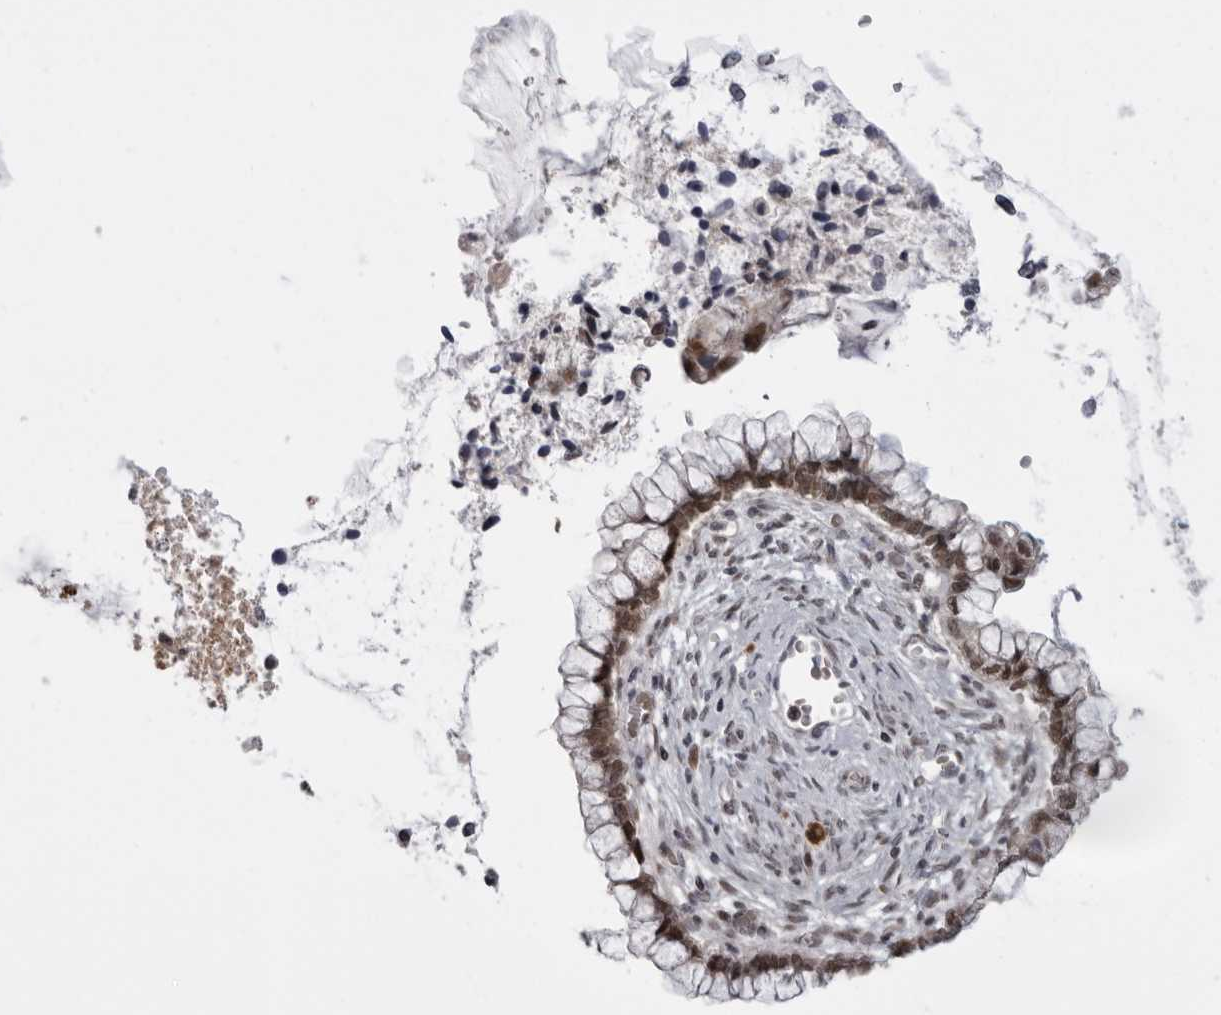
{"staining": {"intensity": "moderate", "quantity": ">75%", "location": "nuclear"}, "tissue": "cervical cancer", "cell_type": "Tumor cells", "image_type": "cancer", "snomed": [{"axis": "morphology", "description": "Adenocarcinoma, NOS"}, {"axis": "topography", "description": "Cervix"}], "caption": "Immunohistochemical staining of human cervical cancer (adenocarcinoma) demonstrates moderate nuclear protein expression in about >75% of tumor cells.", "gene": "ALPK2", "patient": {"sex": "female", "age": 44}}